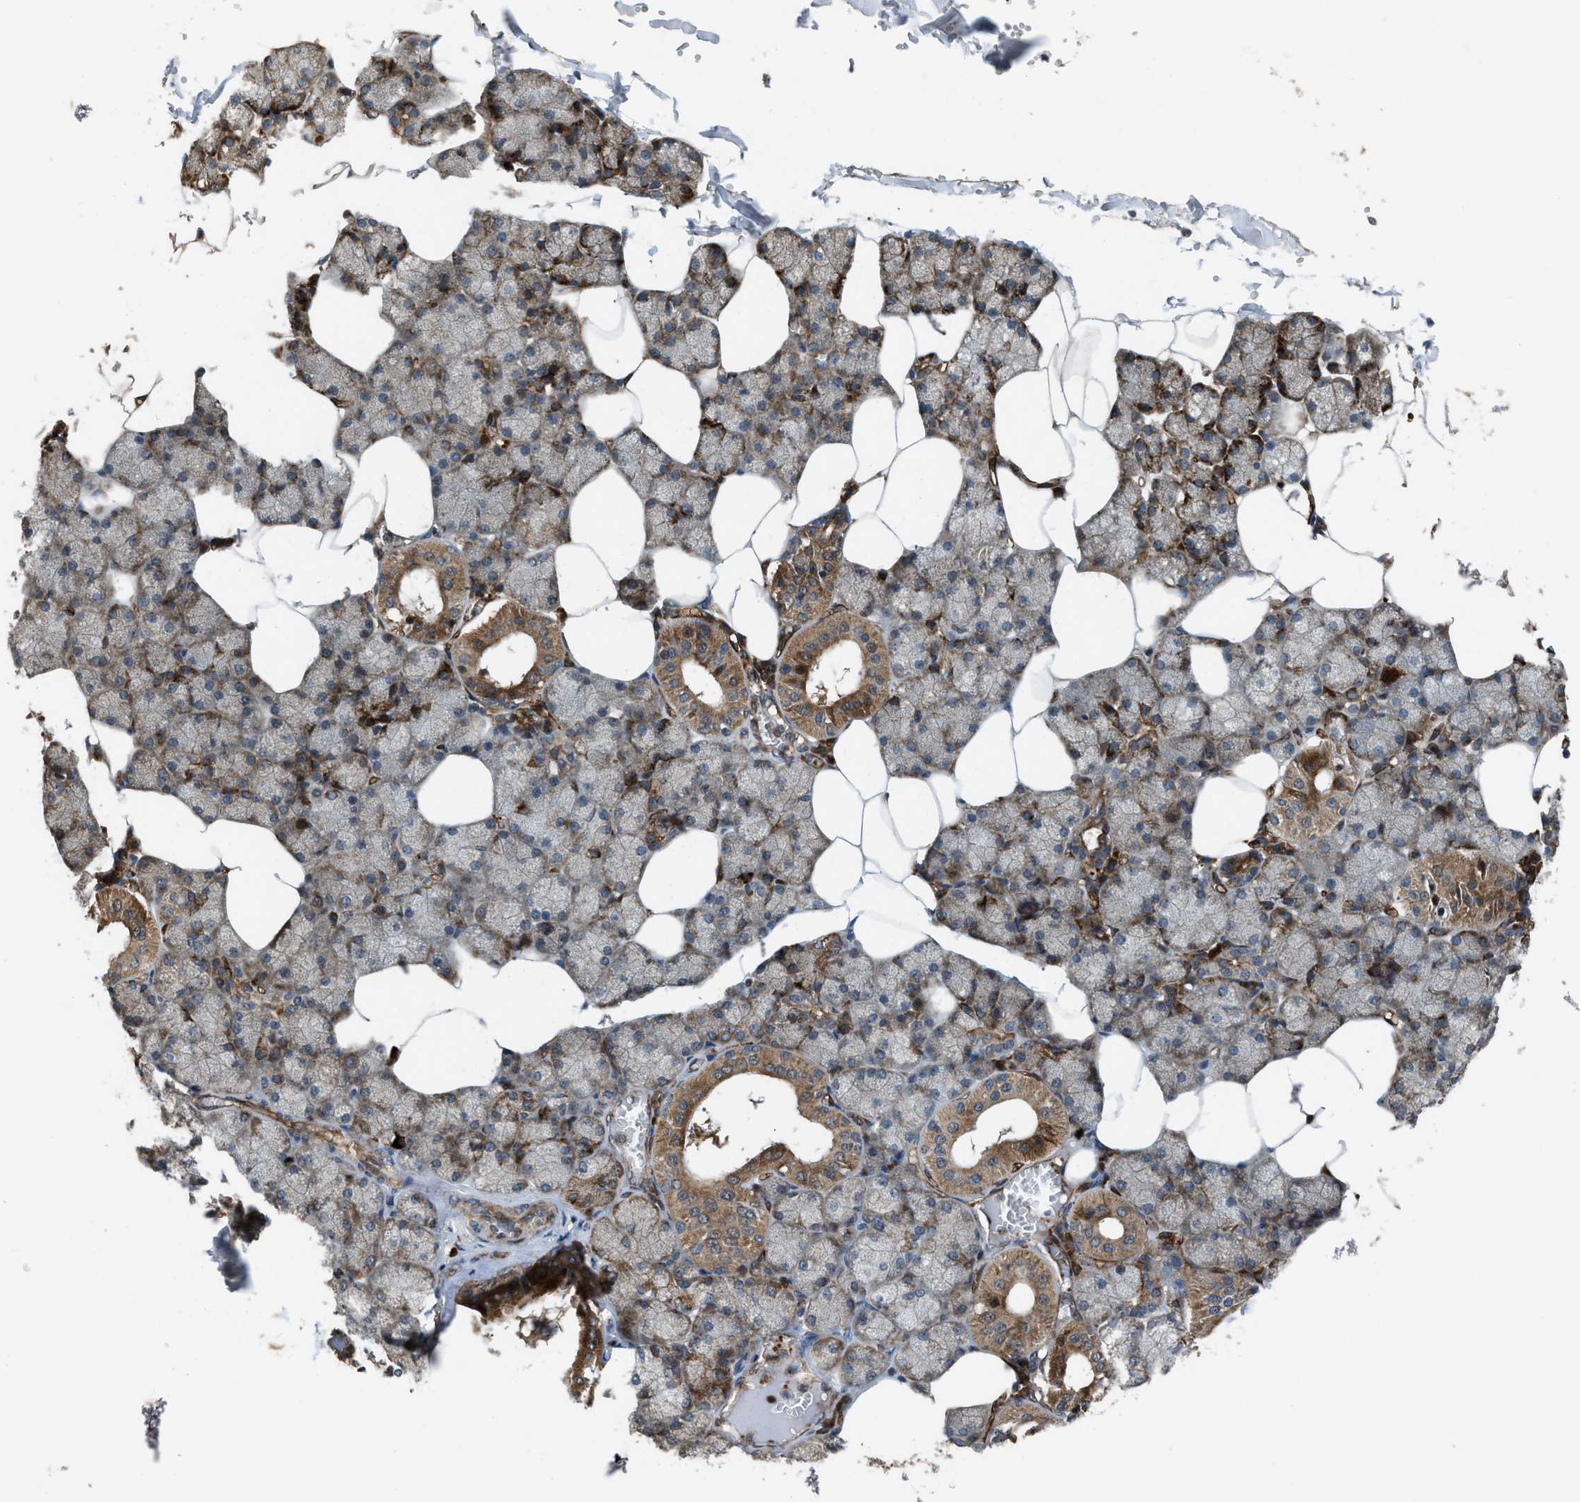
{"staining": {"intensity": "moderate", "quantity": "25%-75%", "location": "cytoplasmic/membranous"}, "tissue": "salivary gland", "cell_type": "Glandular cells", "image_type": "normal", "snomed": [{"axis": "morphology", "description": "Normal tissue, NOS"}, {"axis": "topography", "description": "Salivary gland"}], "caption": "A brown stain shows moderate cytoplasmic/membranous positivity of a protein in glandular cells of normal salivary gland.", "gene": "LRRC72", "patient": {"sex": "male", "age": 62}}